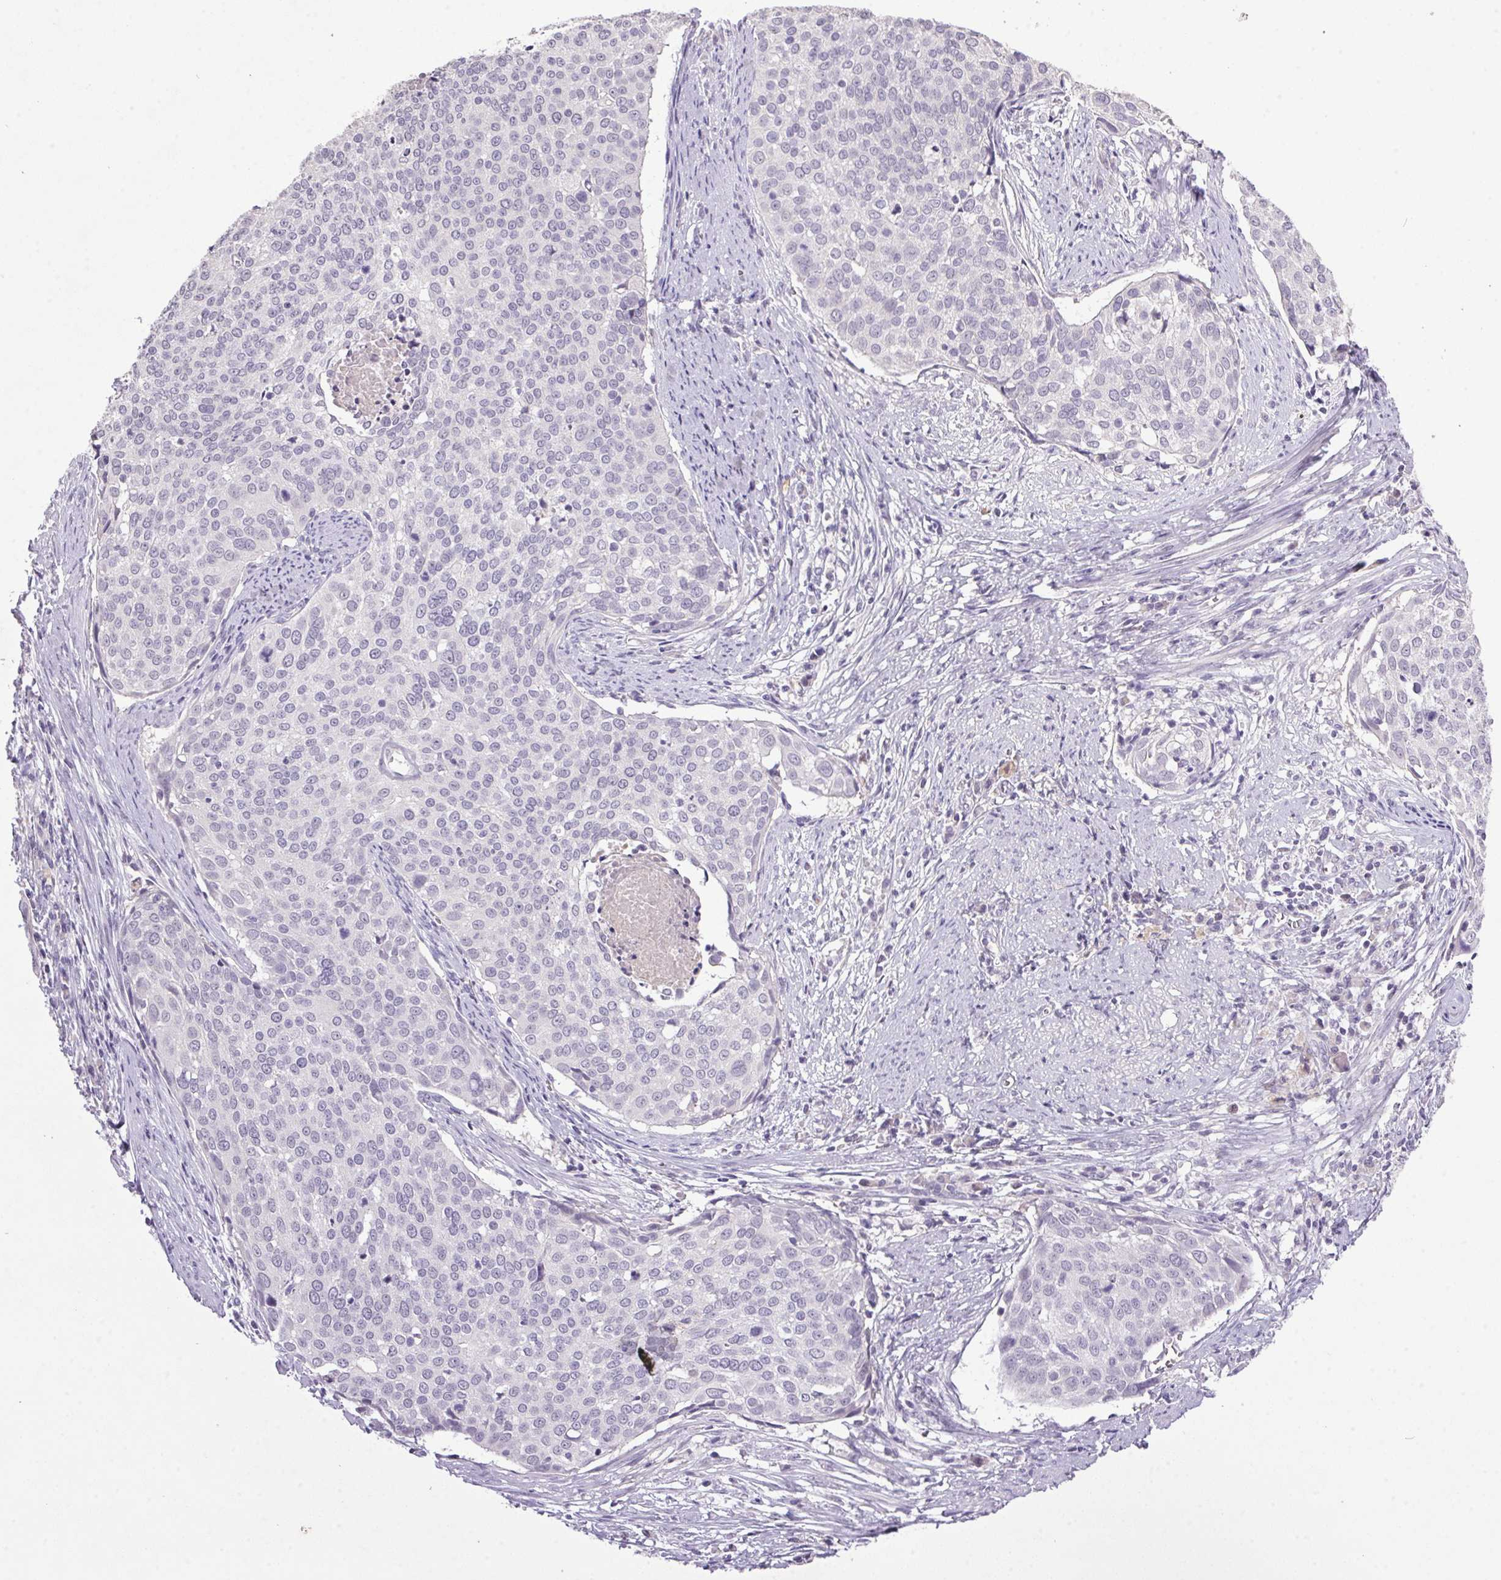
{"staining": {"intensity": "negative", "quantity": "none", "location": "none"}, "tissue": "cervical cancer", "cell_type": "Tumor cells", "image_type": "cancer", "snomed": [{"axis": "morphology", "description": "Squamous cell carcinoma, NOS"}, {"axis": "topography", "description": "Cervix"}], "caption": "DAB immunohistochemical staining of human cervical cancer (squamous cell carcinoma) shows no significant staining in tumor cells.", "gene": "TRDN", "patient": {"sex": "female", "age": 39}}